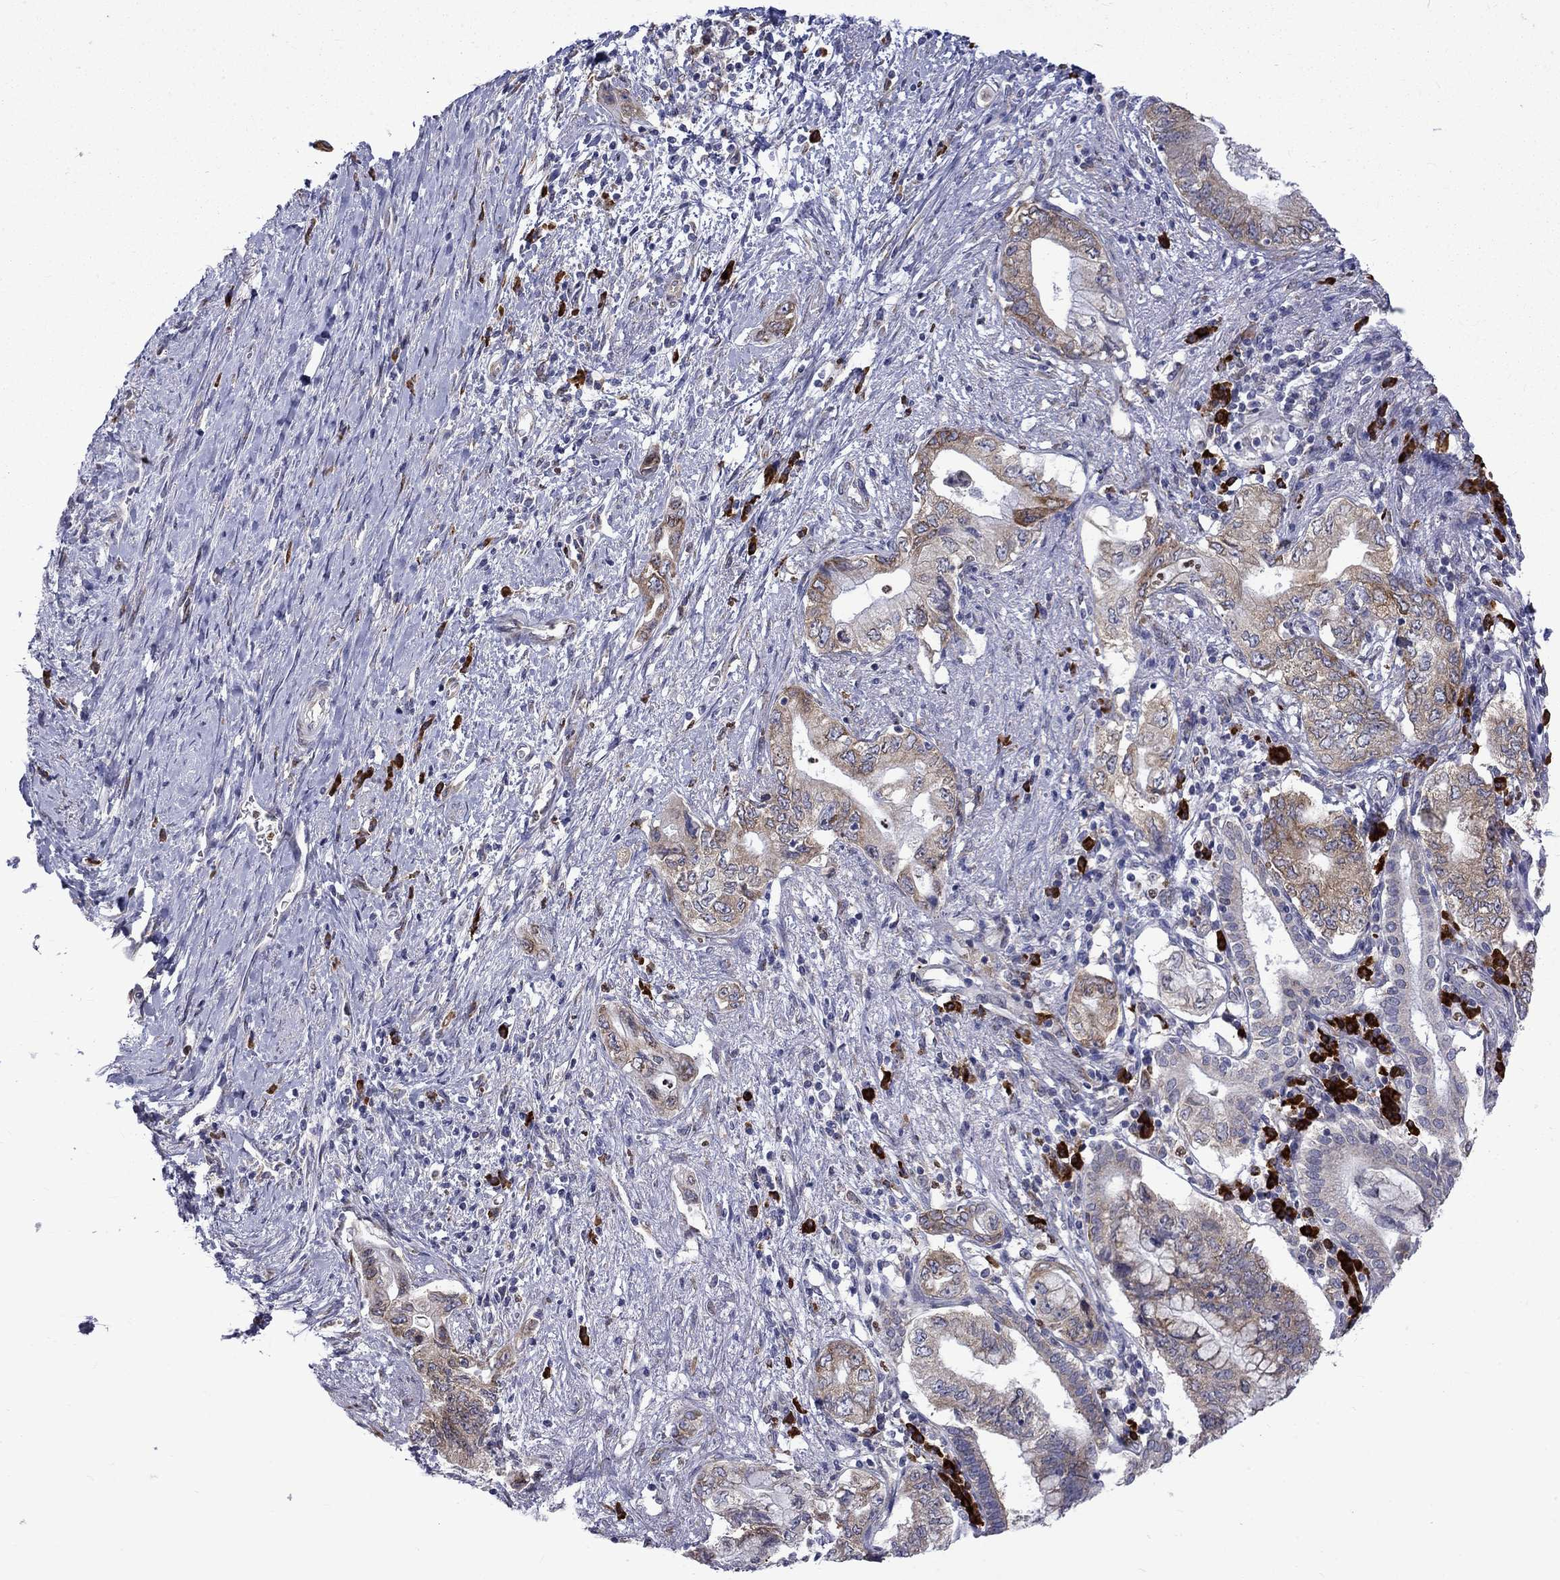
{"staining": {"intensity": "weak", "quantity": "25%-75%", "location": "cytoplasmic/membranous"}, "tissue": "pancreatic cancer", "cell_type": "Tumor cells", "image_type": "cancer", "snomed": [{"axis": "morphology", "description": "Adenocarcinoma, NOS"}, {"axis": "topography", "description": "Pancreas"}], "caption": "Protein expression analysis of human pancreatic cancer (adenocarcinoma) reveals weak cytoplasmic/membranous staining in about 25%-75% of tumor cells.", "gene": "PABPC4", "patient": {"sex": "female", "age": 73}}